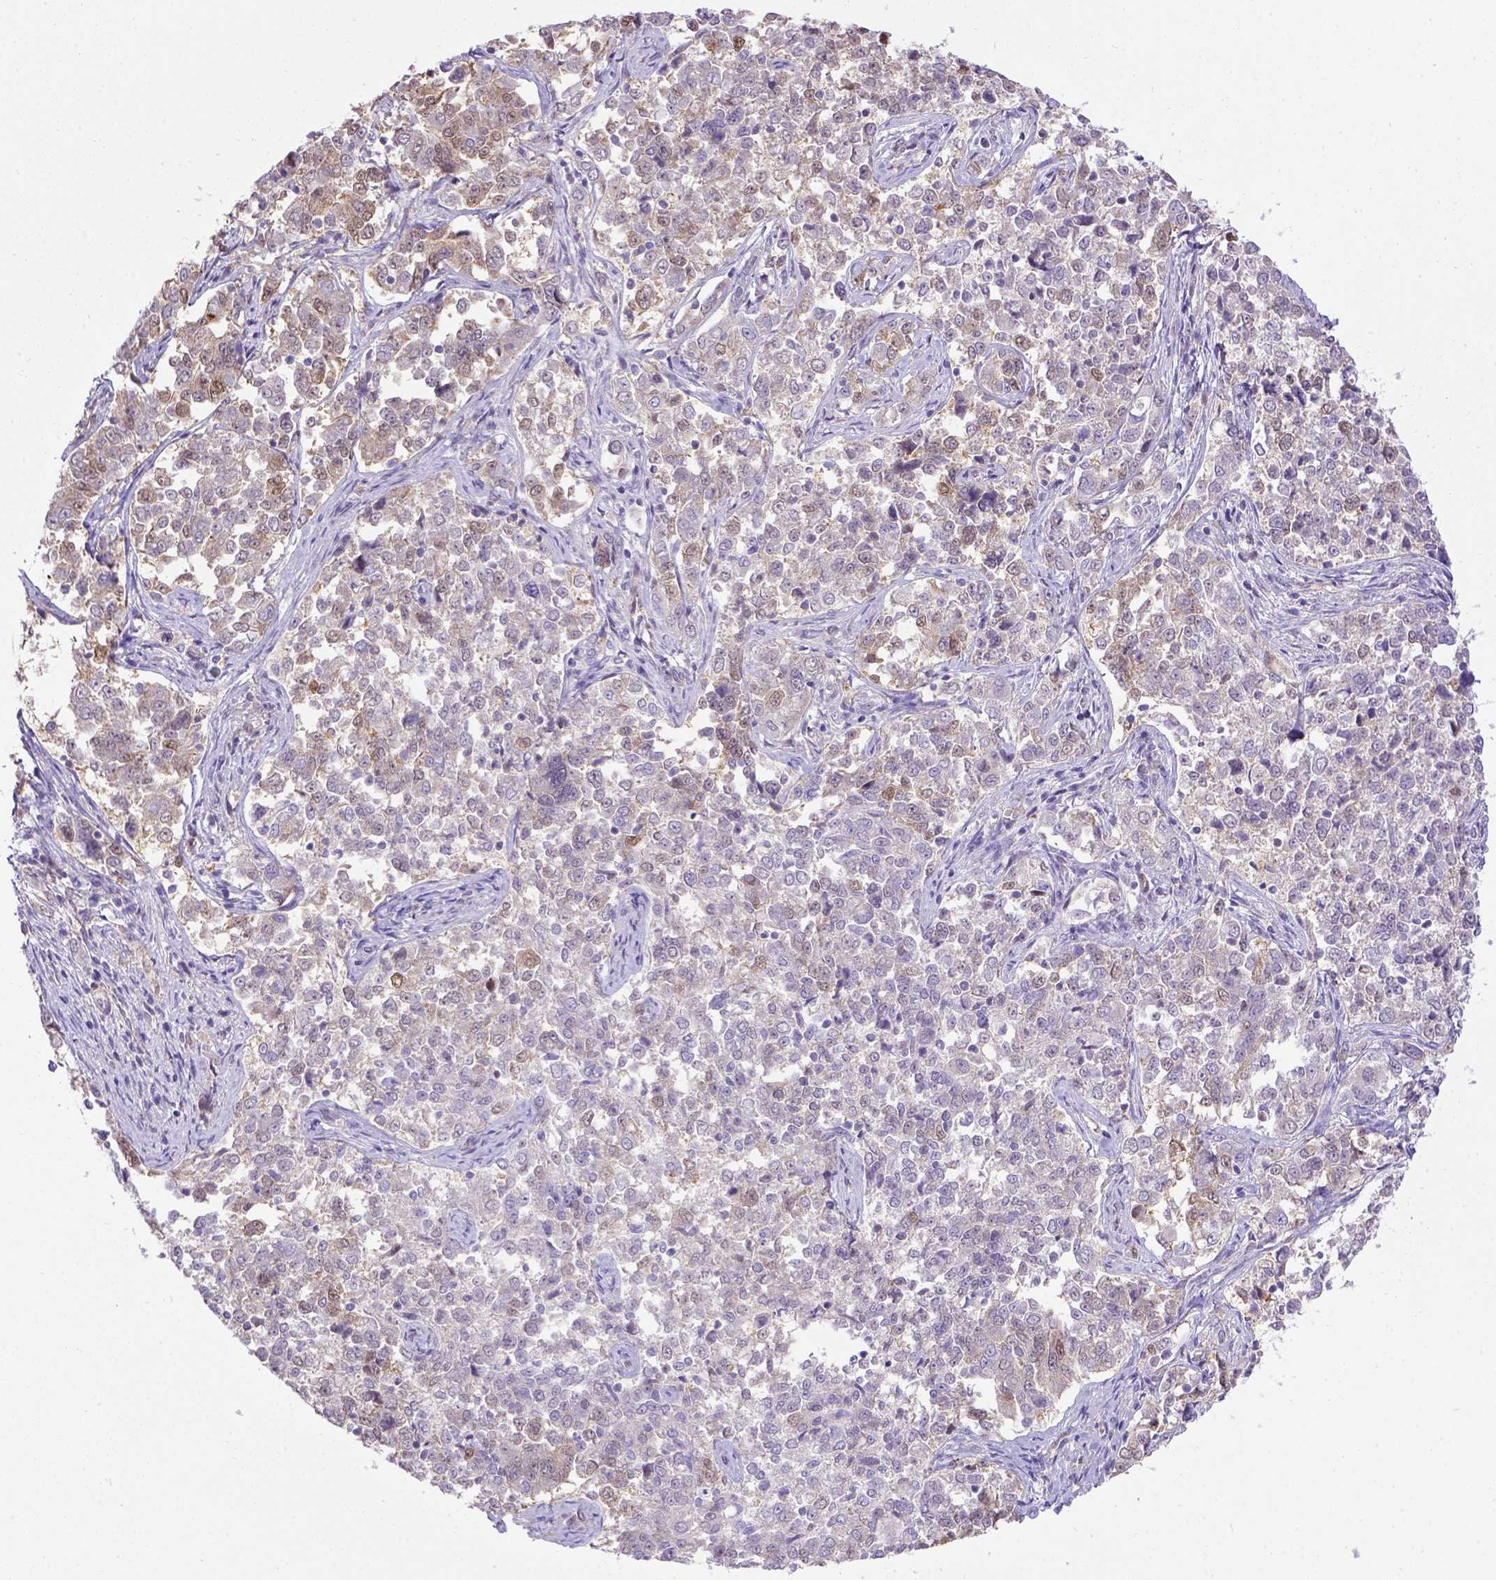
{"staining": {"intensity": "weak", "quantity": "<25%", "location": "cytoplasmic/membranous"}, "tissue": "endometrial cancer", "cell_type": "Tumor cells", "image_type": "cancer", "snomed": [{"axis": "morphology", "description": "Adenocarcinoma, NOS"}, {"axis": "topography", "description": "Endometrium"}], "caption": "IHC histopathology image of neoplastic tissue: endometrial cancer stained with DAB shows no significant protein positivity in tumor cells. (Brightfield microscopy of DAB (3,3'-diaminobenzidine) IHC at high magnification).", "gene": "BTN1A1", "patient": {"sex": "female", "age": 43}}